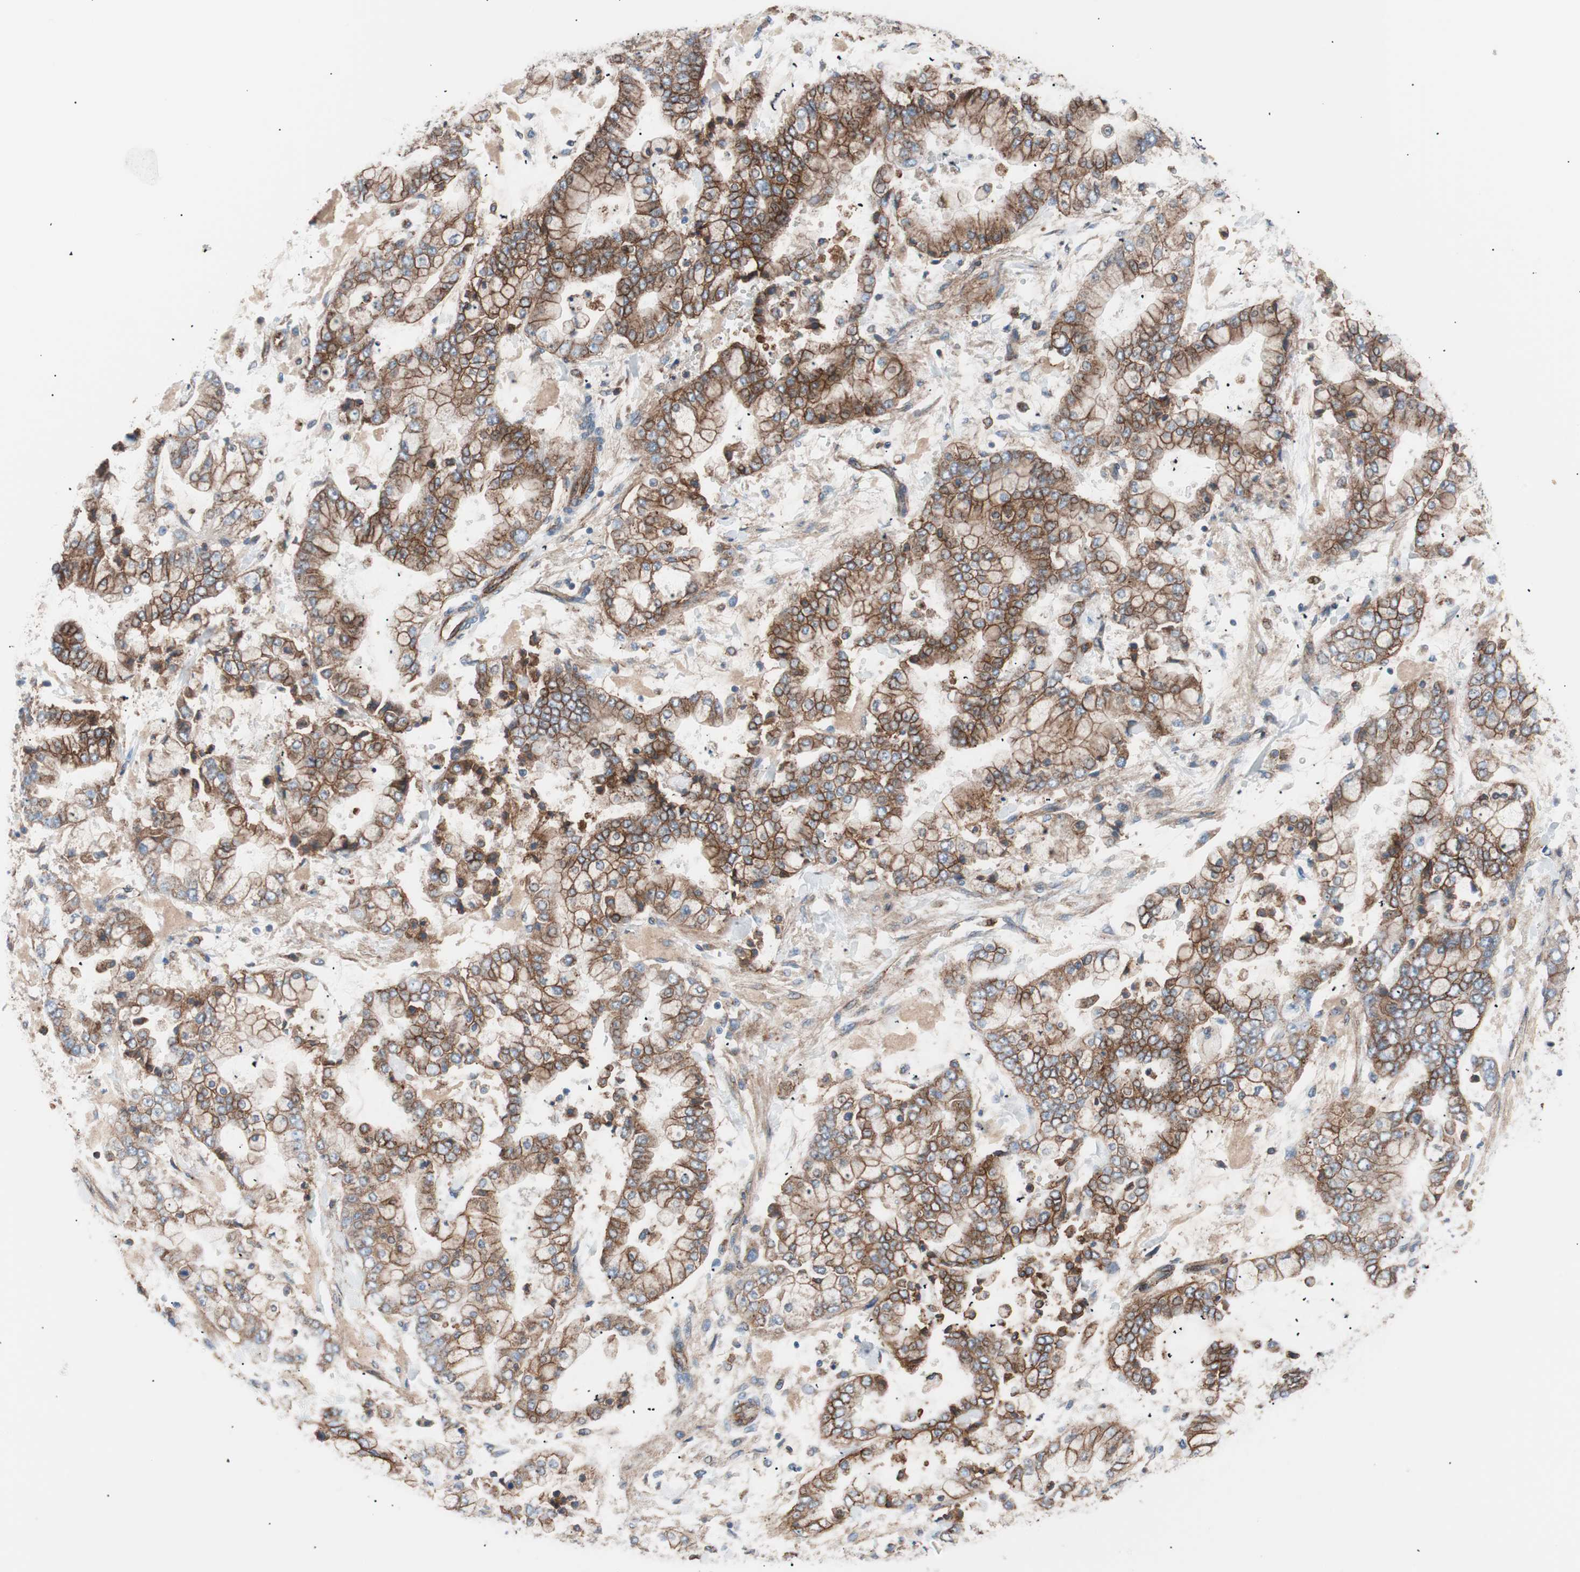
{"staining": {"intensity": "moderate", "quantity": ">75%", "location": "cytoplasmic/membranous"}, "tissue": "stomach cancer", "cell_type": "Tumor cells", "image_type": "cancer", "snomed": [{"axis": "morphology", "description": "Adenocarcinoma, NOS"}, {"axis": "topography", "description": "Stomach"}], "caption": "DAB (3,3'-diaminobenzidine) immunohistochemical staining of human stomach adenocarcinoma shows moderate cytoplasmic/membranous protein staining in approximately >75% of tumor cells. Using DAB (3,3'-diaminobenzidine) (brown) and hematoxylin (blue) stains, captured at high magnification using brightfield microscopy.", "gene": "FLOT2", "patient": {"sex": "male", "age": 76}}